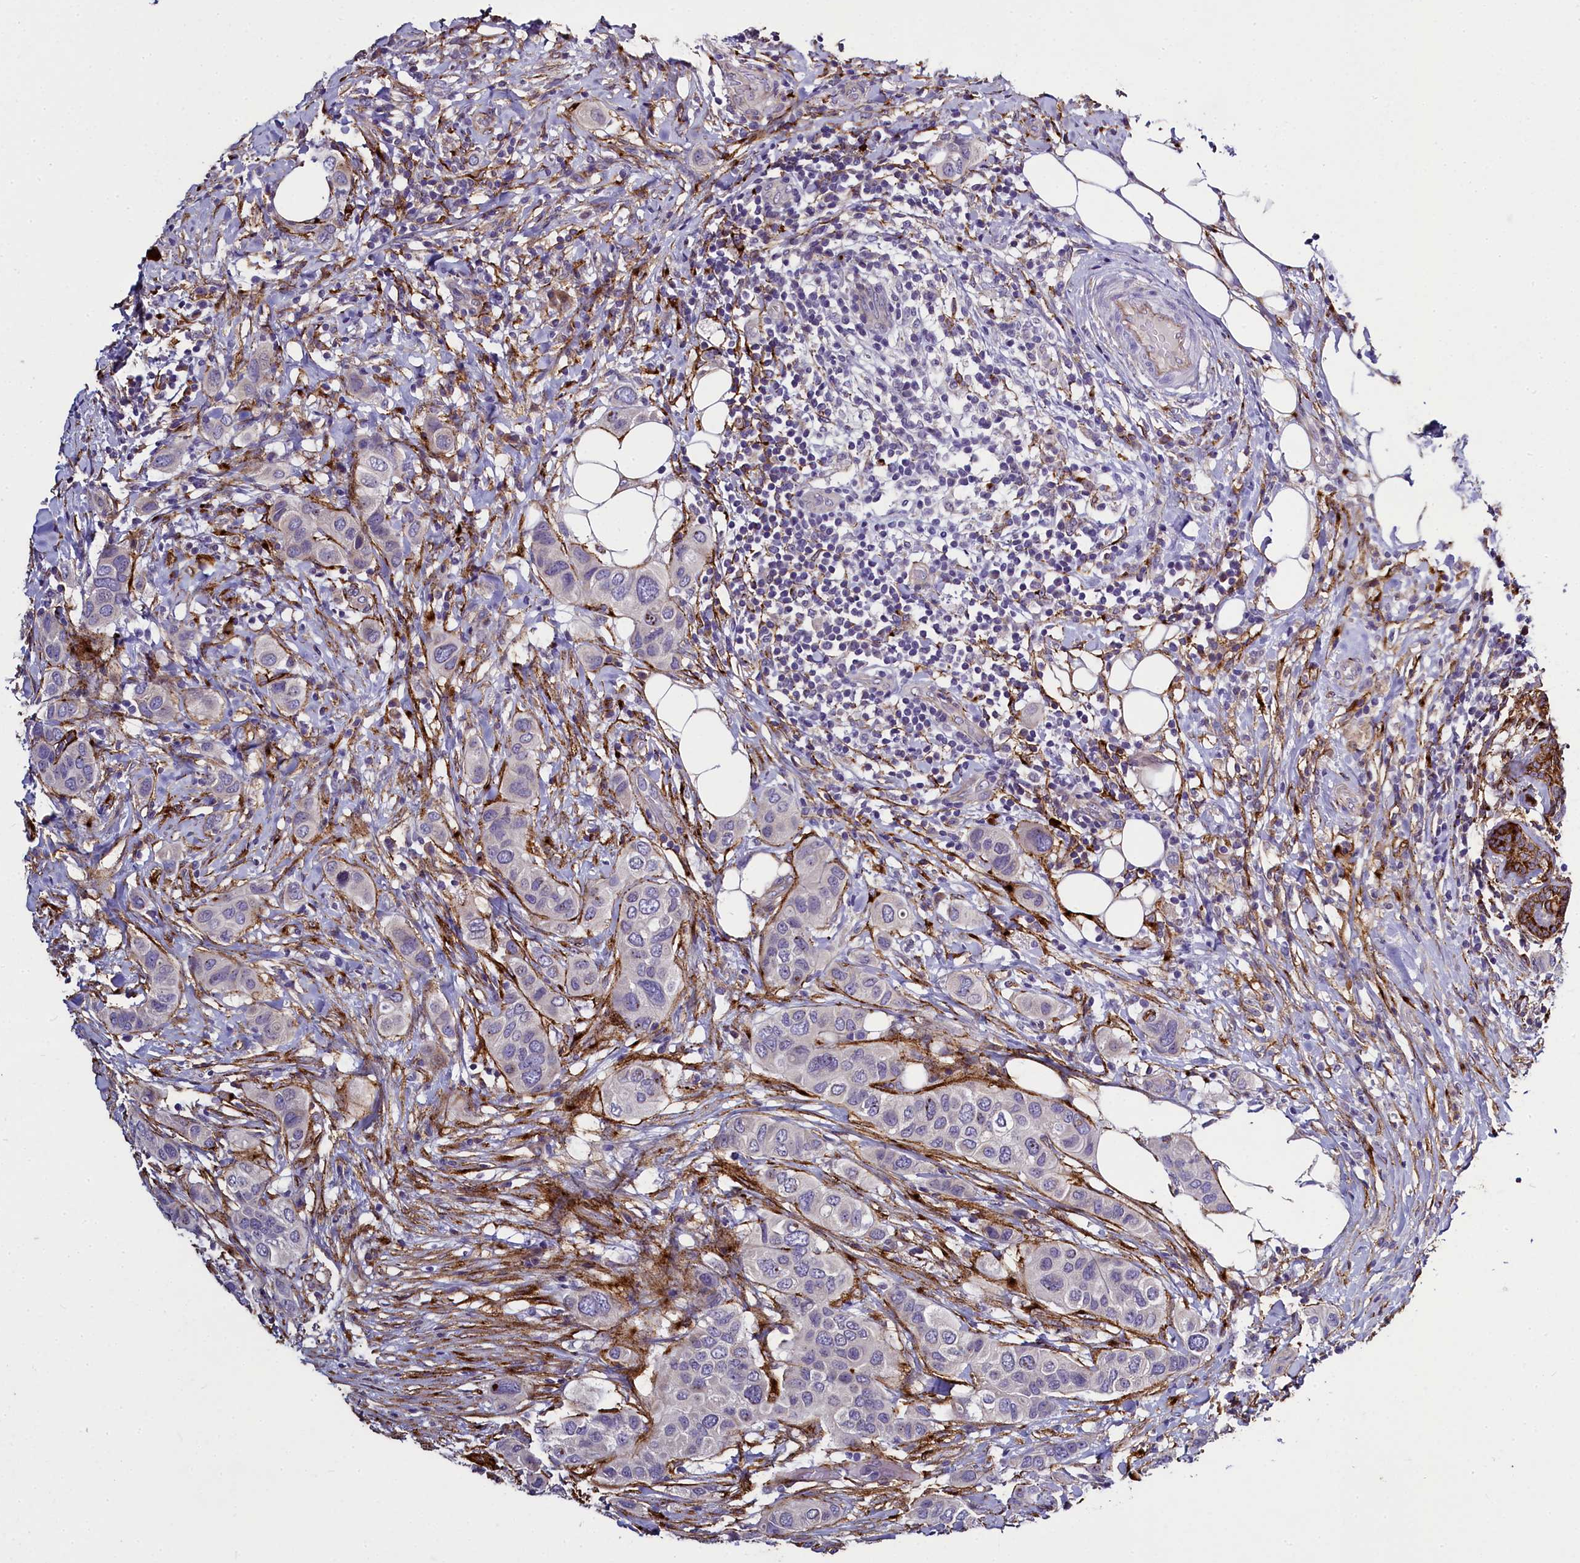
{"staining": {"intensity": "negative", "quantity": "none", "location": "none"}, "tissue": "breast cancer", "cell_type": "Tumor cells", "image_type": "cancer", "snomed": [{"axis": "morphology", "description": "Lobular carcinoma"}, {"axis": "topography", "description": "Breast"}], "caption": "A histopathology image of breast cancer (lobular carcinoma) stained for a protein displays no brown staining in tumor cells.", "gene": "MRC2", "patient": {"sex": "female", "age": 51}}